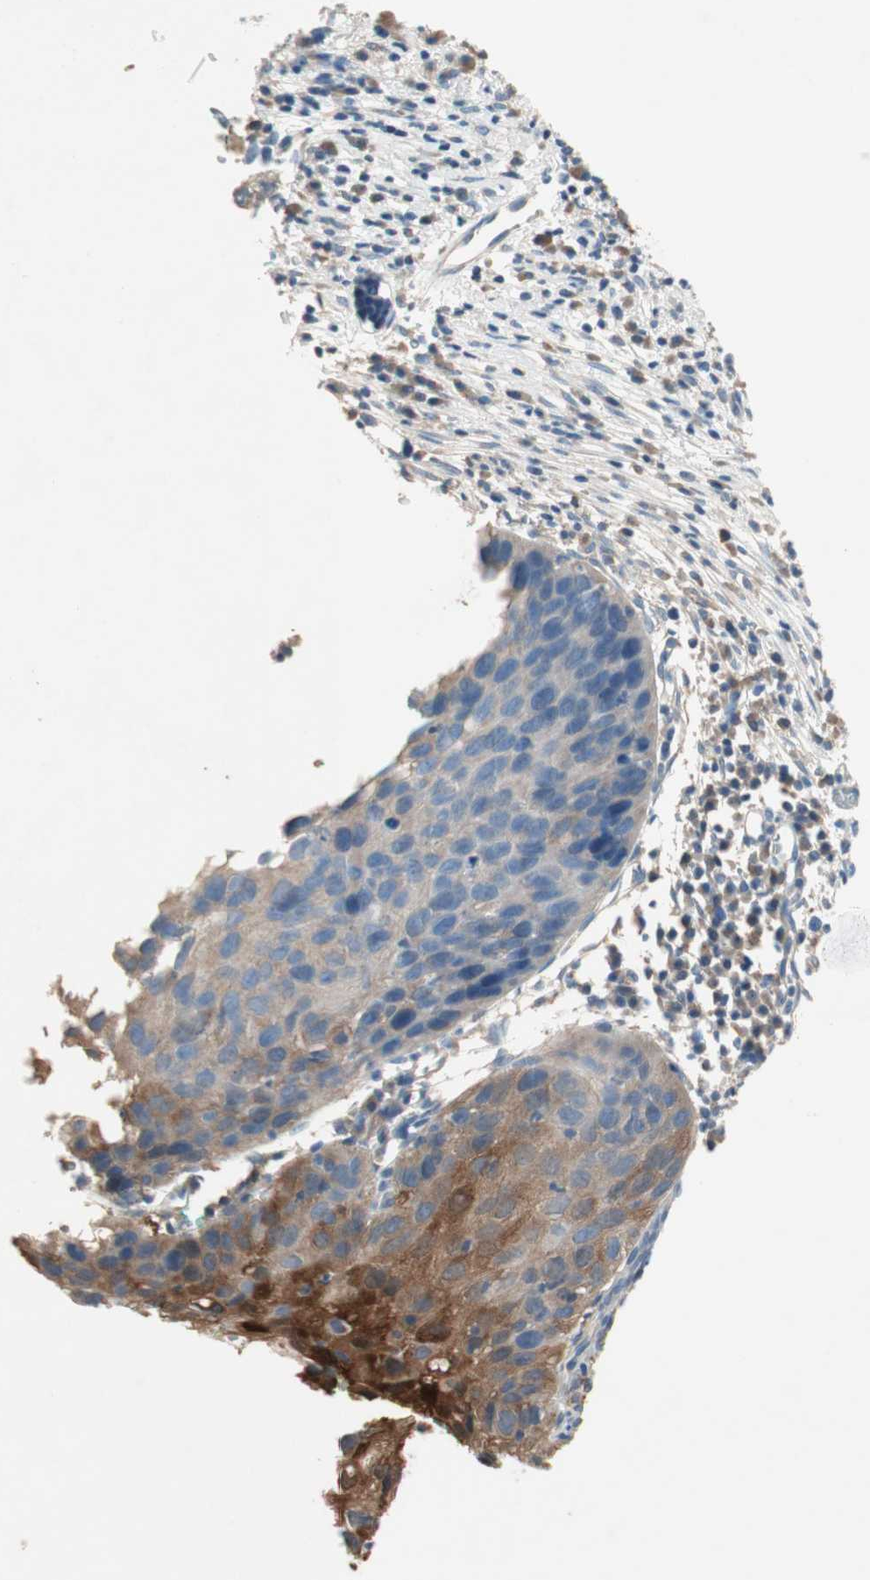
{"staining": {"intensity": "moderate", "quantity": "25%-75%", "location": "cytoplasmic/membranous"}, "tissue": "cervical cancer", "cell_type": "Tumor cells", "image_type": "cancer", "snomed": [{"axis": "morphology", "description": "Squamous cell carcinoma, NOS"}, {"axis": "topography", "description": "Cervix"}], "caption": "This micrograph exhibits immunohistochemistry (IHC) staining of cervical squamous cell carcinoma, with medium moderate cytoplasmic/membranous staining in approximately 25%-75% of tumor cells.", "gene": "GLUL", "patient": {"sex": "female", "age": 38}}